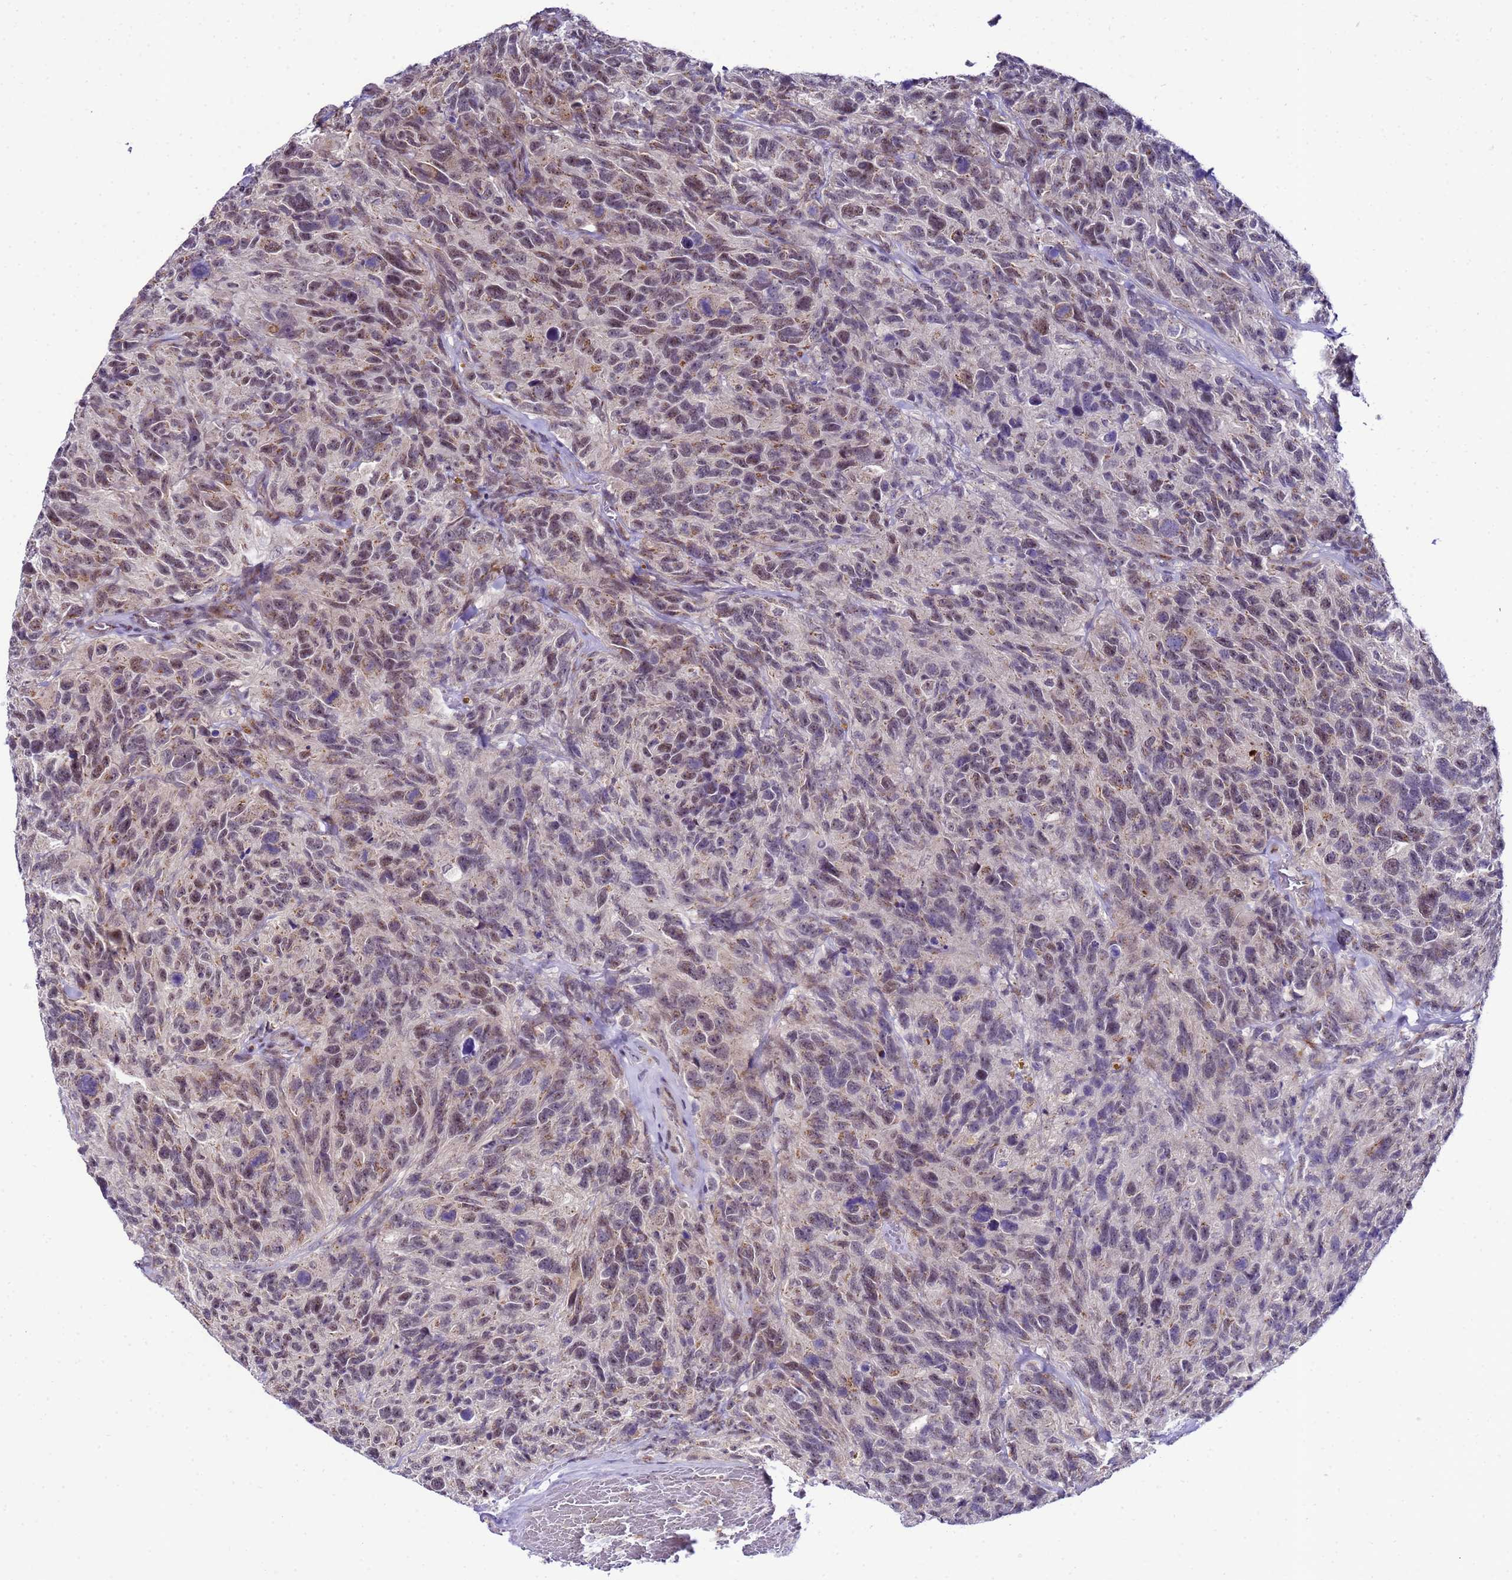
{"staining": {"intensity": "weak", "quantity": "25%-75%", "location": "cytoplasmic/membranous,nuclear"}, "tissue": "glioma", "cell_type": "Tumor cells", "image_type": "cancer", "snomed": [{"axis": "morphology", "description": "Glioma, malignant, High grade"}, {"axis": "topography", "description": "Brain"}], "caption": "Tumor cells exhibit low levels of weak cytoplasmic/membranous and nuclear positivity in approximately 25%-75% of cells in glioma.", "gene": "C19orf47", "patient": {"sex": "male", "age": 69}}